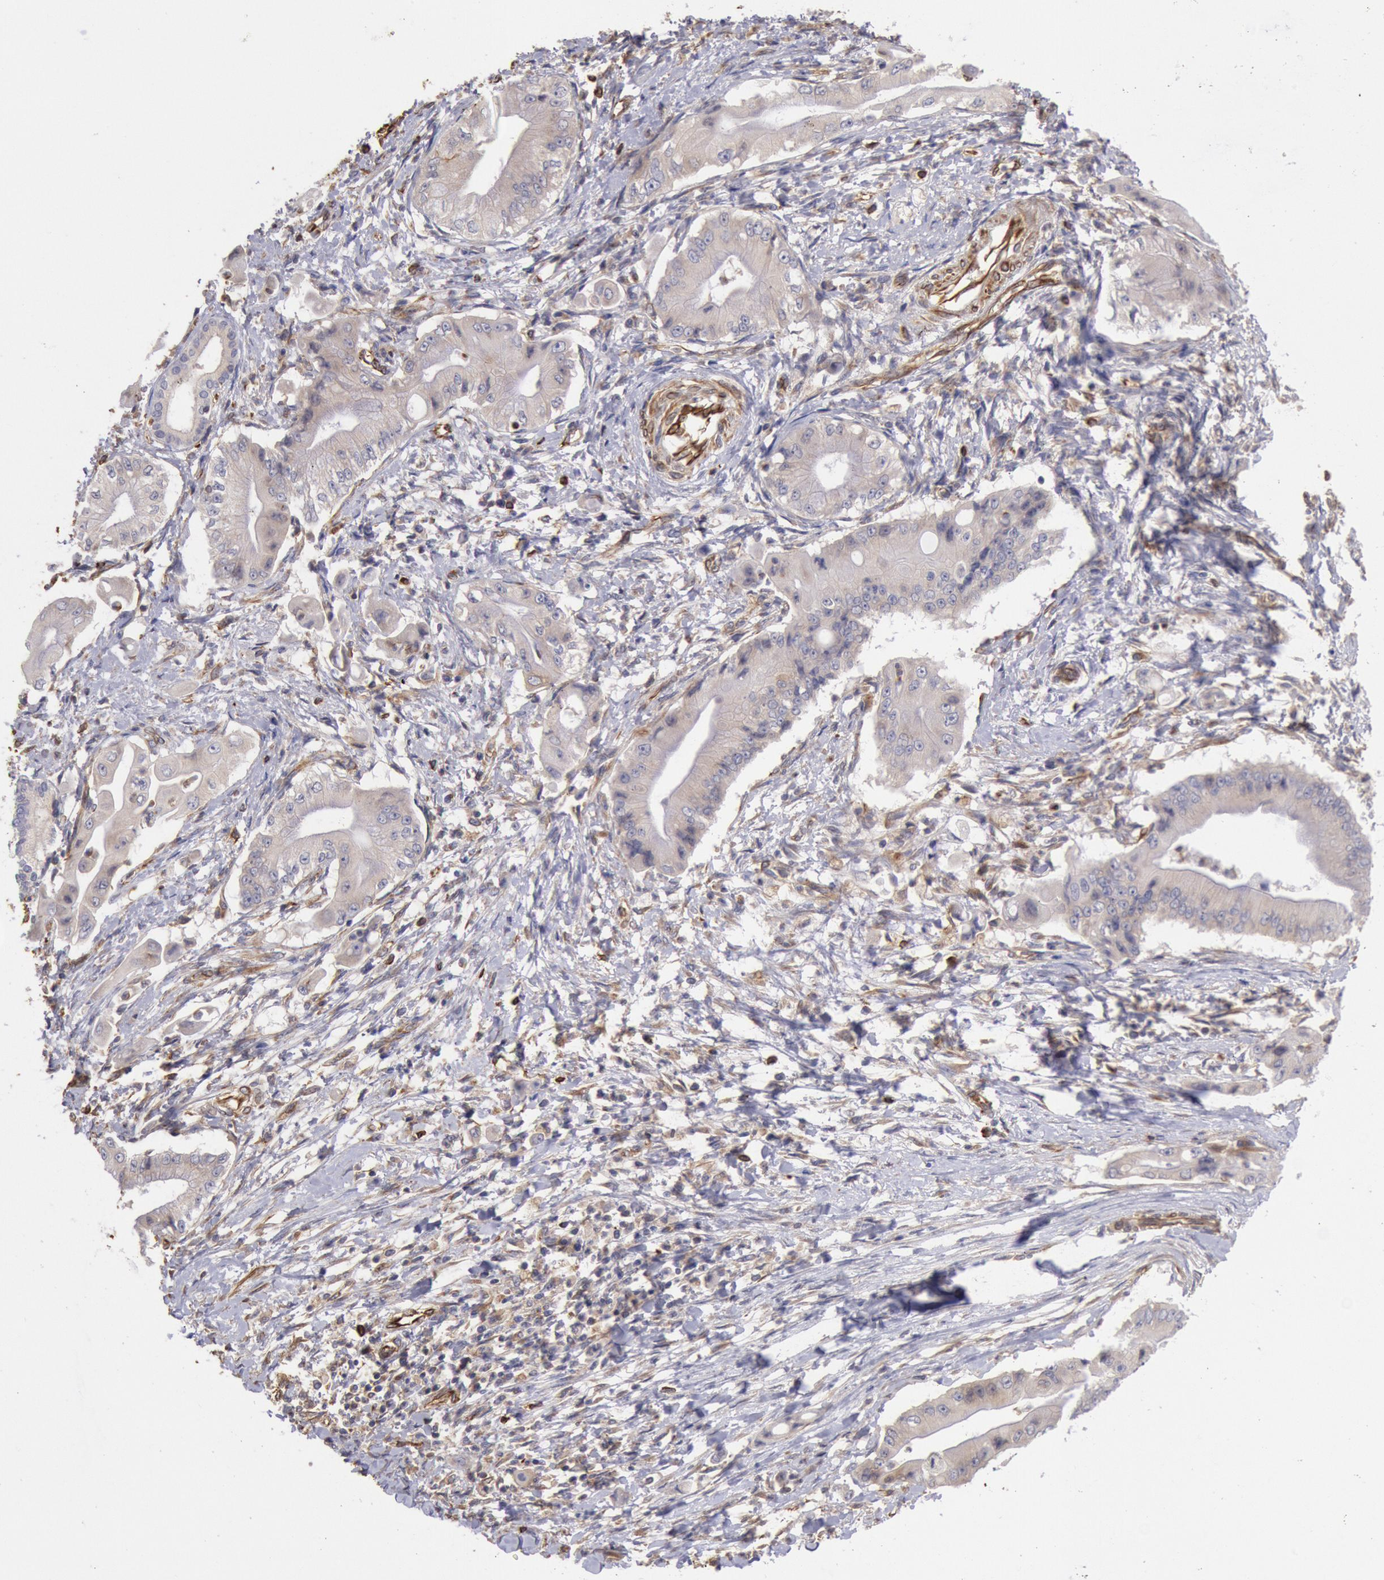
{"staining": {"intensity": "weak", "quantity": ">75%", "location": "cytoplasmic/membranous"}, "tissue": "pancreatic cancer", "cell_type": "Tumor cells", "image_type": "cancer", "snomed": [{"axis": "morphology", "description": "Adenocarcinoma, NOS"}, {"axis": "topography", "description": "Pancreas"}], "caption": "Protein staining of adenocarcinoma (pancreatic) tissue shows weak cytoplasmic/membranous expression in approximately >75% of tumor cells.", "gene": "RNF139", "patient": {"sex": "male", "age": 62}}